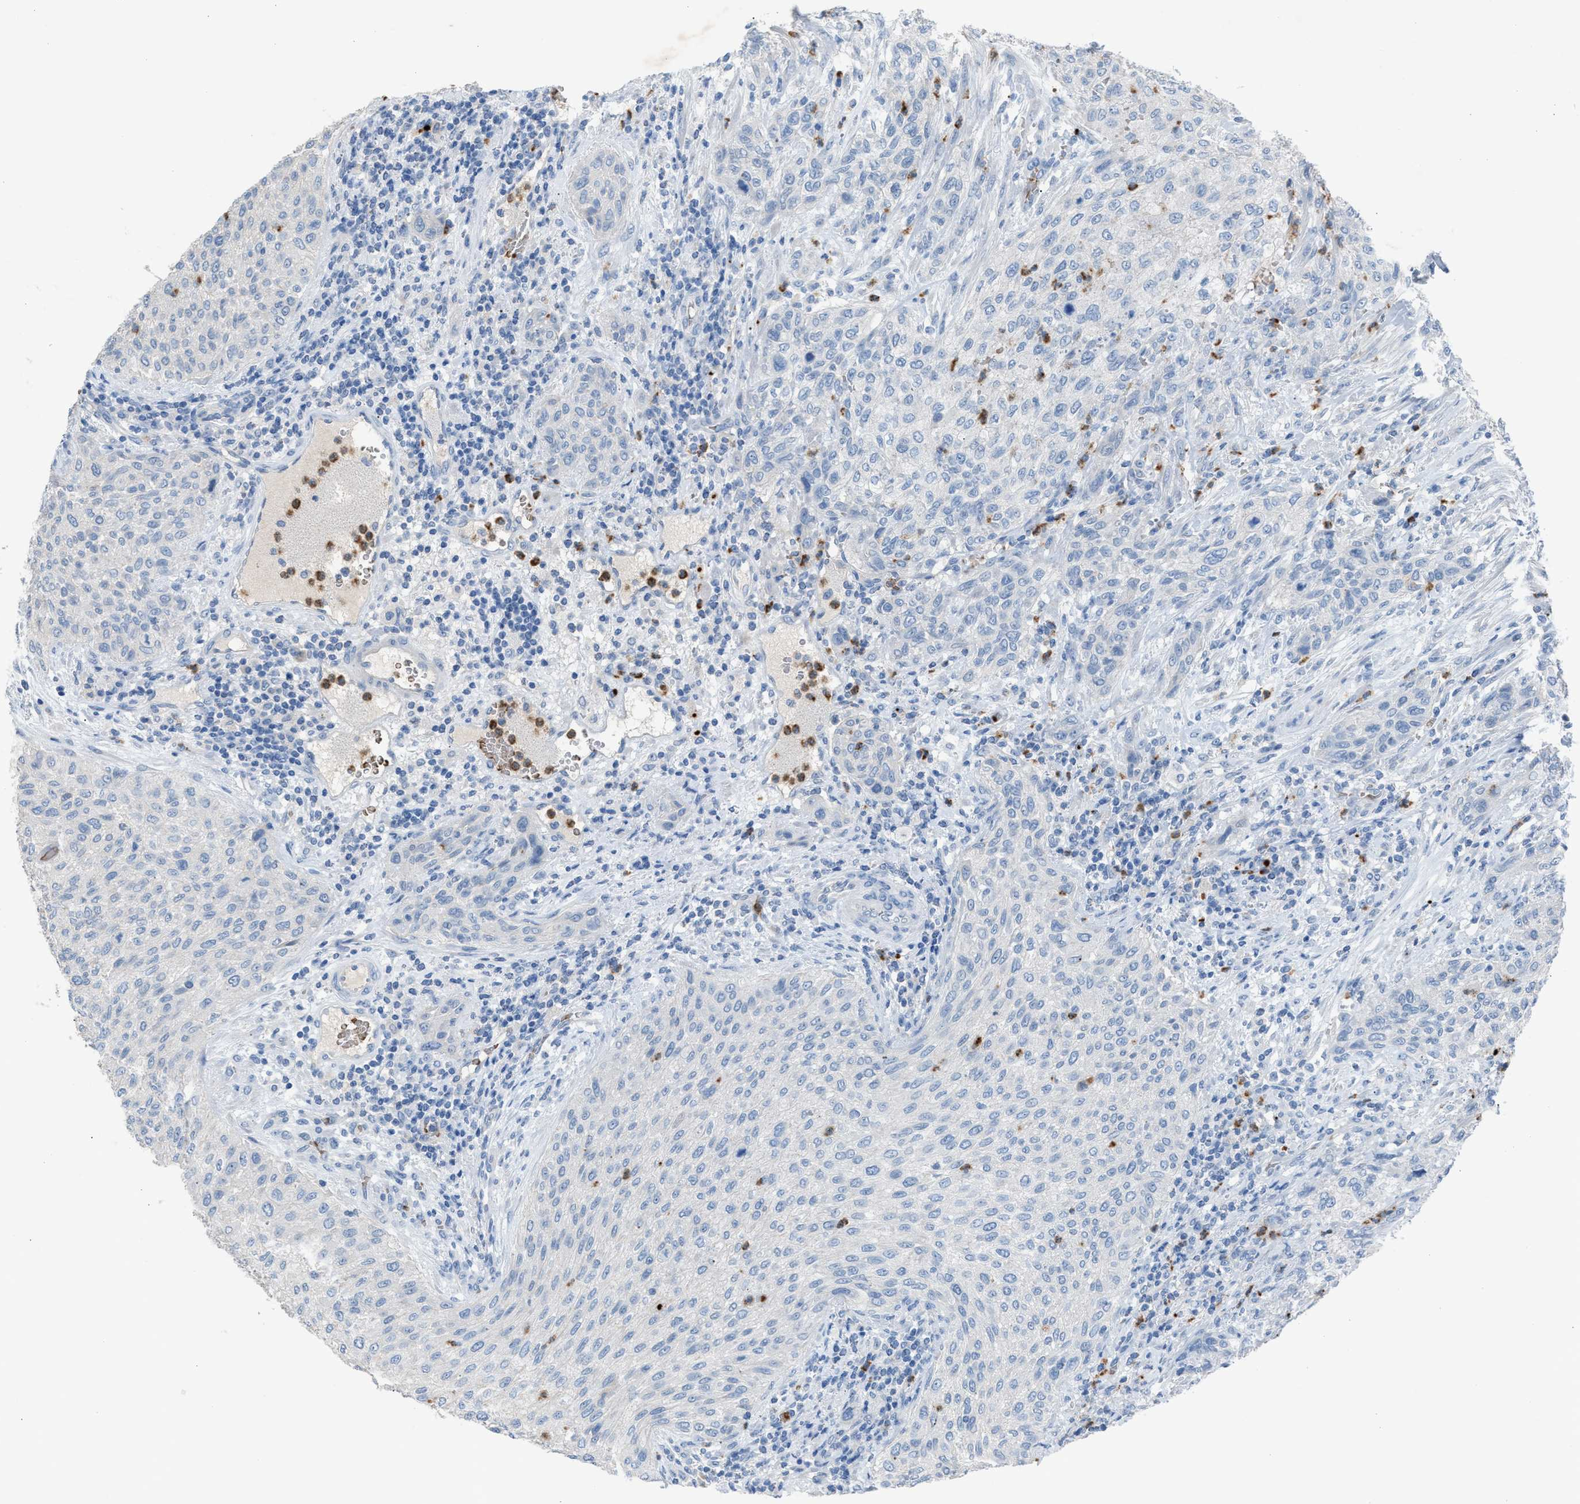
{"staining": {"intensity": "negative", "quantity": "none", "location": "none"}, "tissue": "urothelial cancer", "cell_type": "Tumor cells", "image_type": "cancer", "snomed": [{"axis": "morphology", "description": "Urothelial carcinoma, Low grade"}, {"axis": "morphology", "description": "Urothelial carcinoma, High grade"}, {"axis": "topography", "description": "Urinary bladder"}], "caption": "Urothelial cancer was stained to show a protein in brown. There is no significant positivity in tumor cells.", "gene": "CFAP77", "patient": {"sex": "male", "age": 35}}